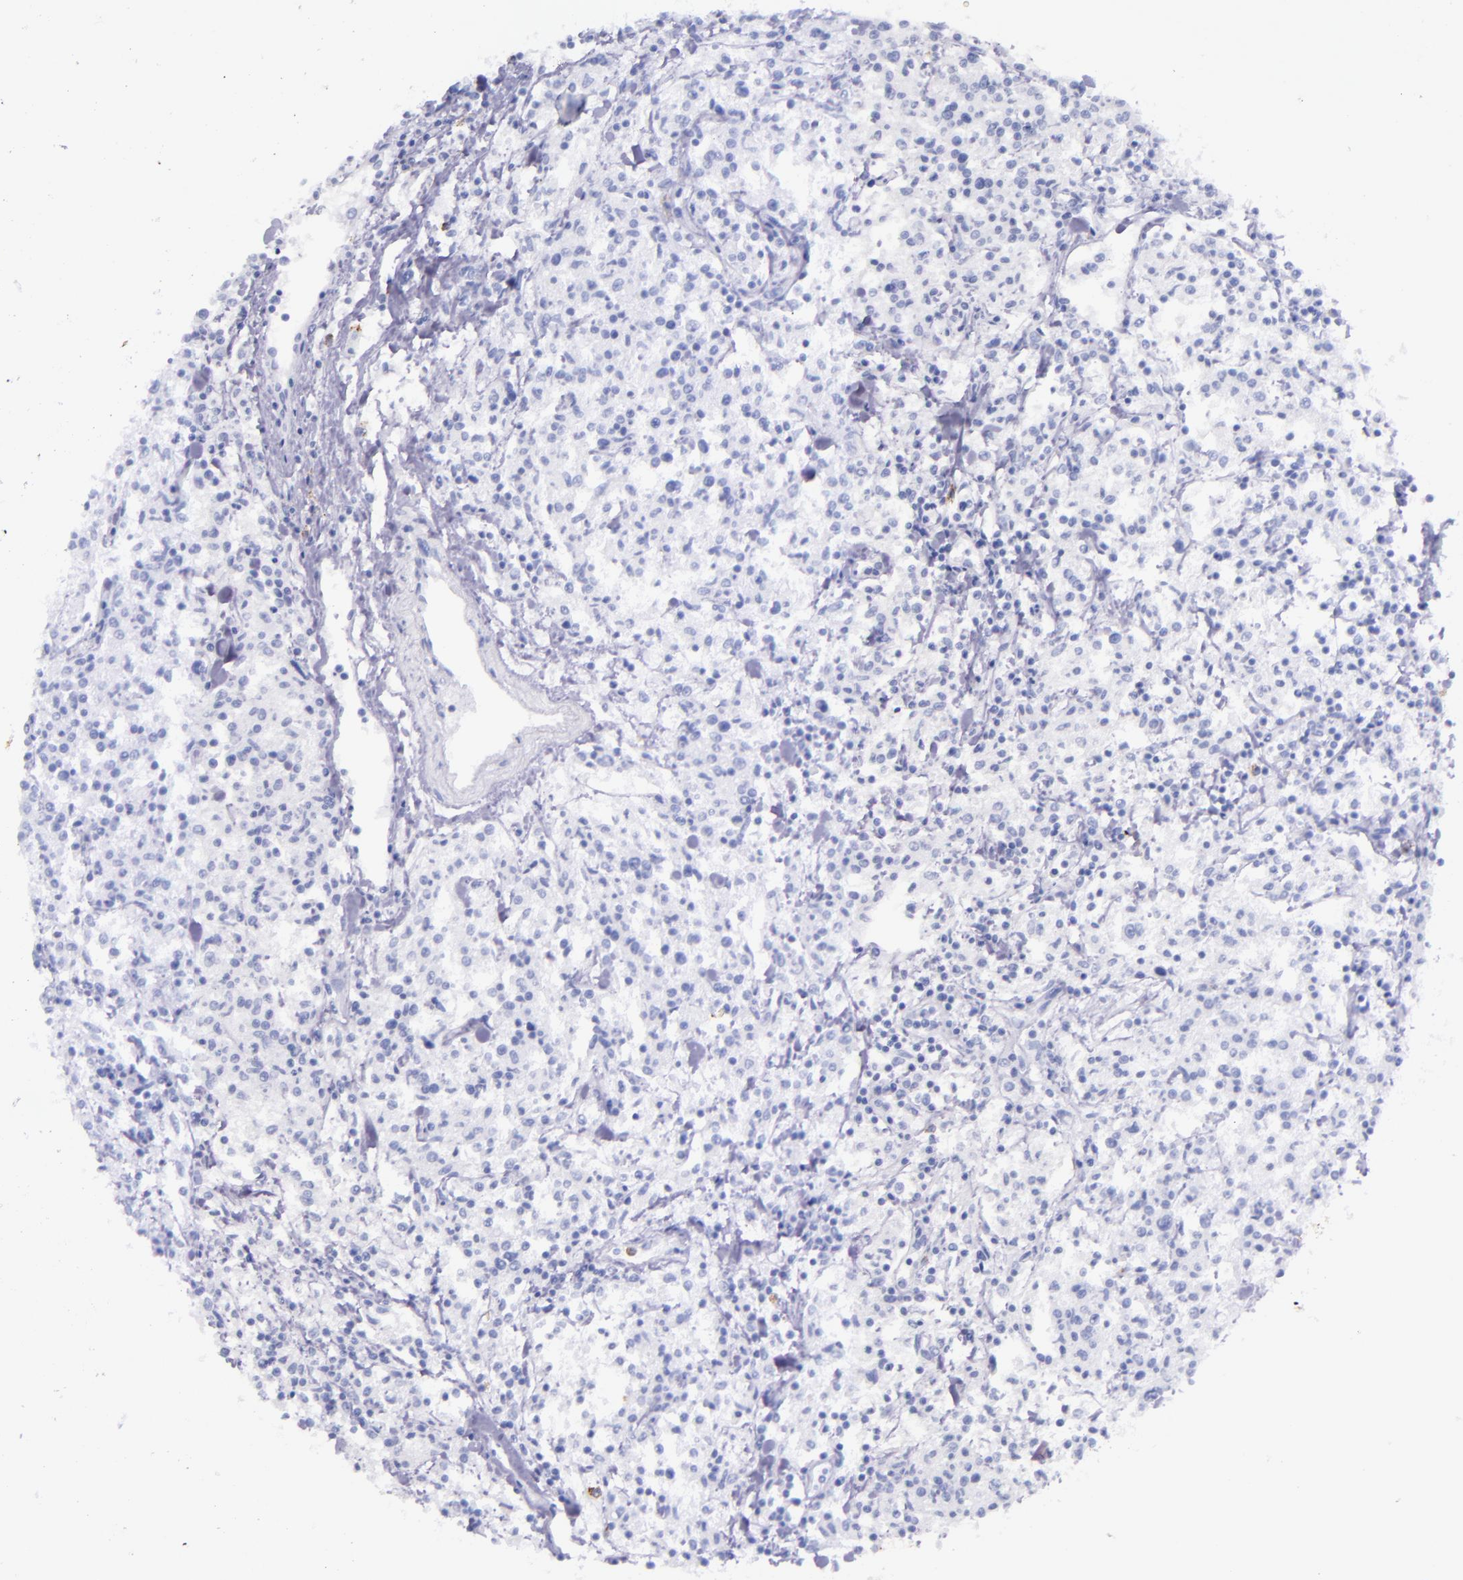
{"staining": {"intensity": "negative", "quantity": "none", "location": "none"}, "tissue": "lymphoma", "cell_type": "Tumor cells", "image_type": "cancer", "snomed": [{"axis": "morphology", "description": "Malignant lymphoma, non-Hodgkin's type, Low grade"}, {"axis": "topography", "description": "Small intestine"}], "caption": "This is a image of immunohistochemistry staining of malignant lymphoma, non-Hodgkin's type (low-grade), which shows no expression in tumor cells.", "gene": "CD163", "patient": {"sex": "female", "age": 59}}